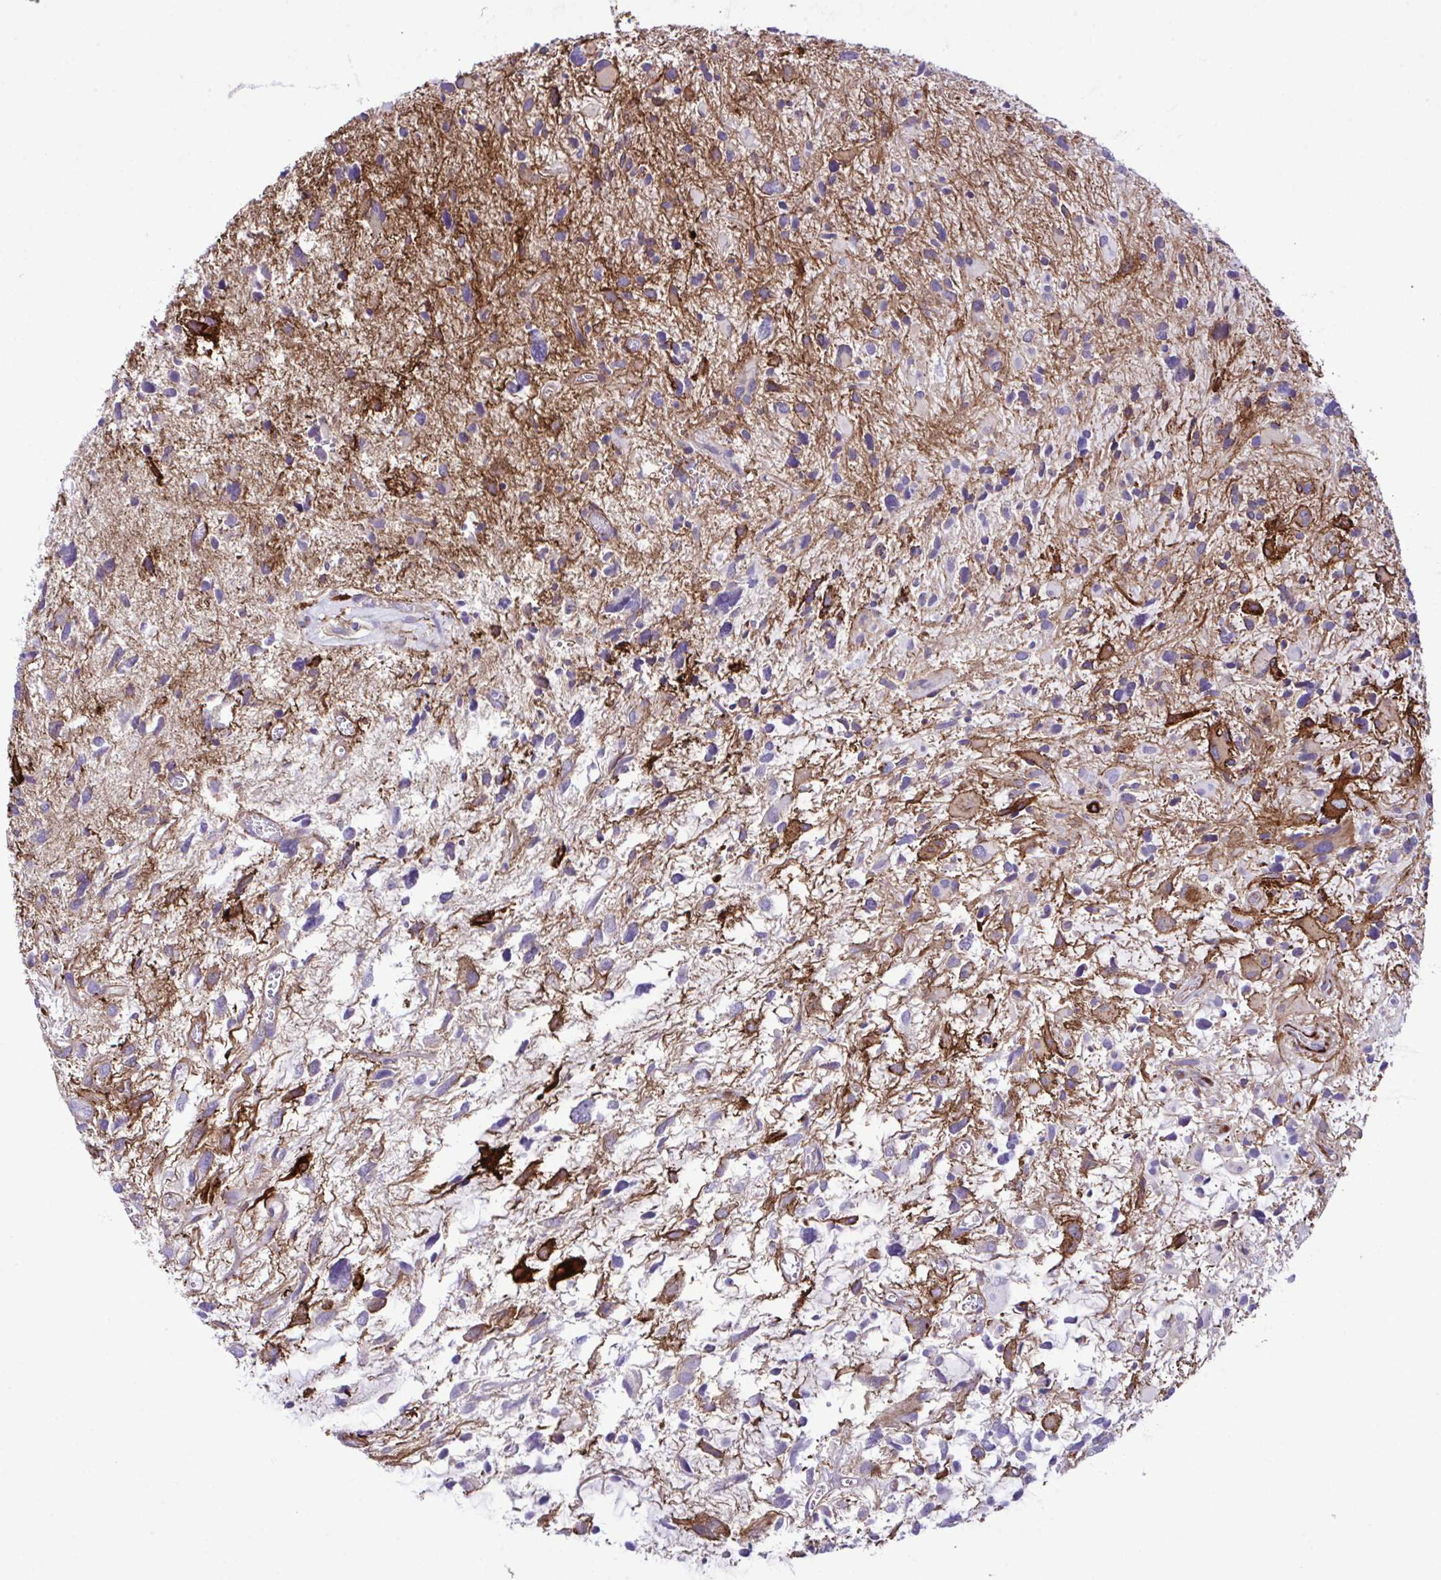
{"staining": {"intensity": "negative", "quantity": "none", "location": "none"}, "tissue": "glioma", "cell_type": "Tumor cells", "image_type": "cancer", "snomed": [{"axis": "morphology", "description": "Glioma, malignant, High grade"}, {"axis": "topography", "description": "Brain"}], "caption": "DAB (3,3'-diaminobenzidine) immunohistochemical staining of human glioma displays no significant positivity in tumor cells.", "gene": "SYNPO2L", "patient": {"sex": "female", "age": 11}}